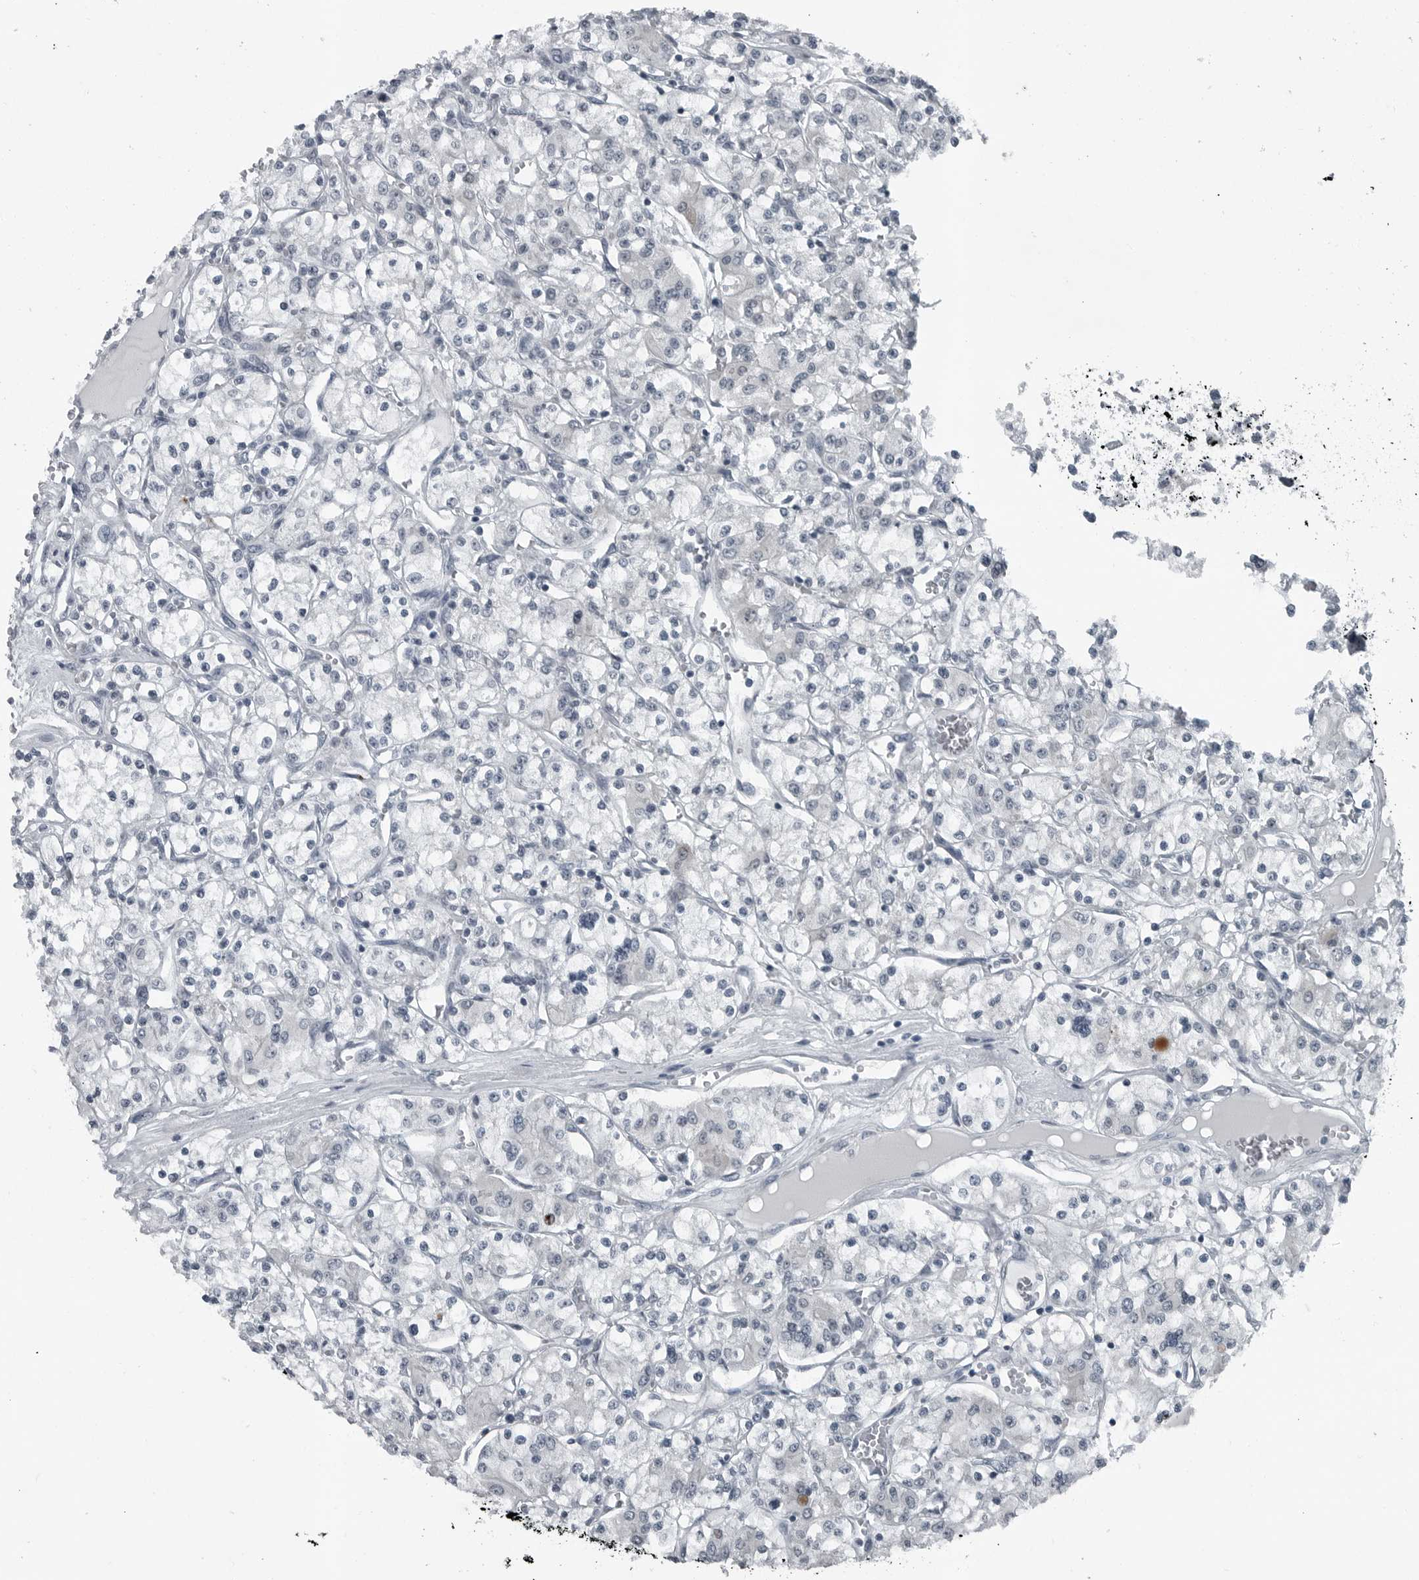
{"staining": {"intensity": "negative", "quantity": "none", "location": "none"}, "tissue": "renal cancer", "cell_type": "Tumor cells", "image_type": "cancer", "snomed": [{"axis": "morphology", "description": "Adenocarcinoma, NOS"}, {"axis": "topography", "description": "Kidney"}], "caption": "Protein analysis of renal adenocarcinoma demonstrates no significant staining in tumor cells. Nuclei are stained in blue.", "gene": "DNAAF11", "patient": {"sex": "female", "age": 59}}